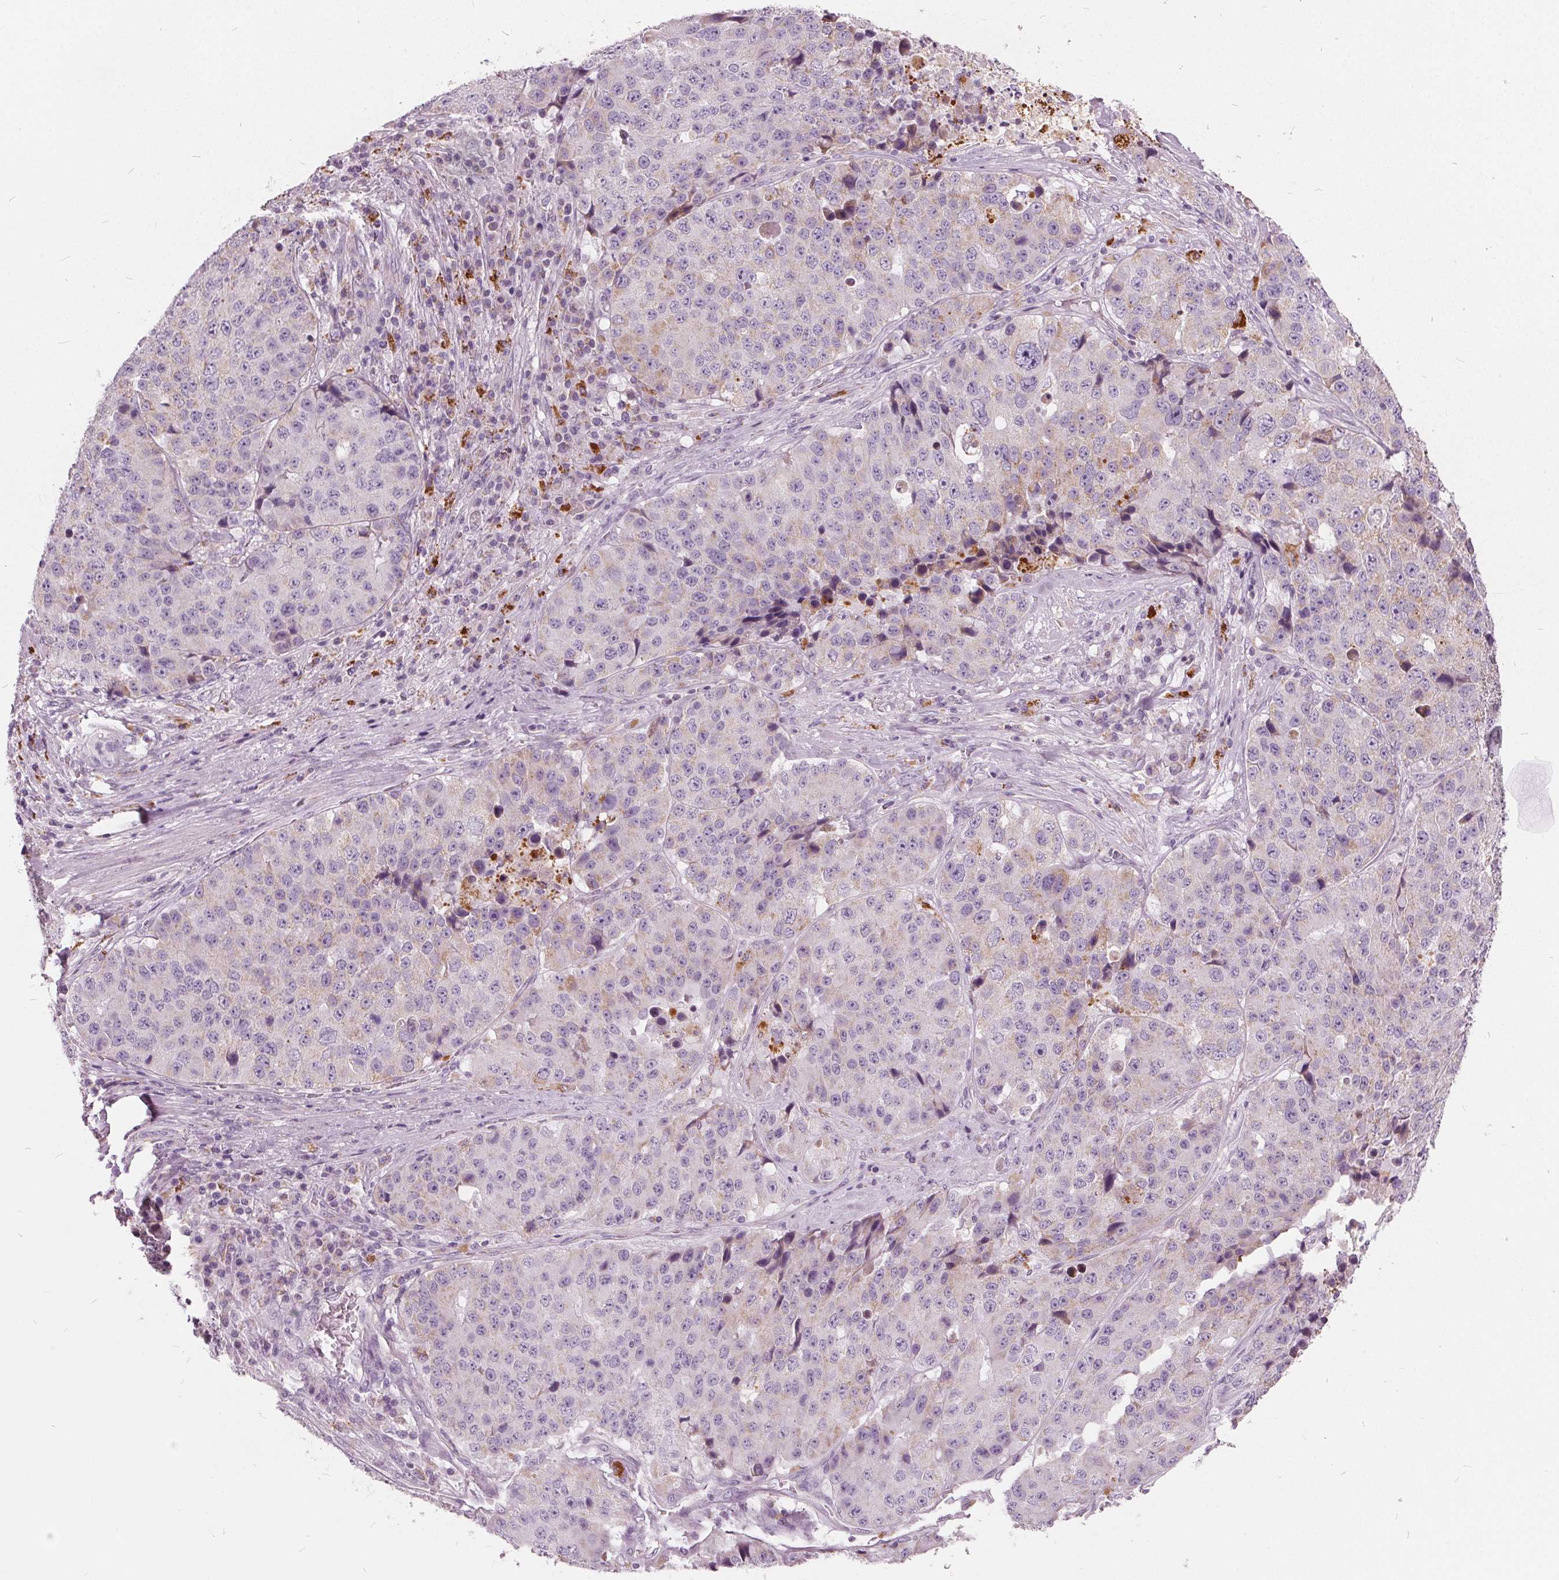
{"staining": {"intensity": "weak", "quantity": "<25%", "location": "cytoplasmic/membranous"}, "tissue": "stomach cancer", "cell_type": "Tumor cells", "image_type": "cancer", "snomed": [{"axis": "morphology", "description": "Adenocarcinoma, NOS"}, {"axis": "topography", "description": "Stomach"}], "caption": "Tumor cells show no significant protein positivity in stomach cancer. (Brightfield microscopy of DAB immunohistochemistry (IHC) at high magnification).", "gene": "ECI2", "patient": {"sex": "male", "age": 71}}